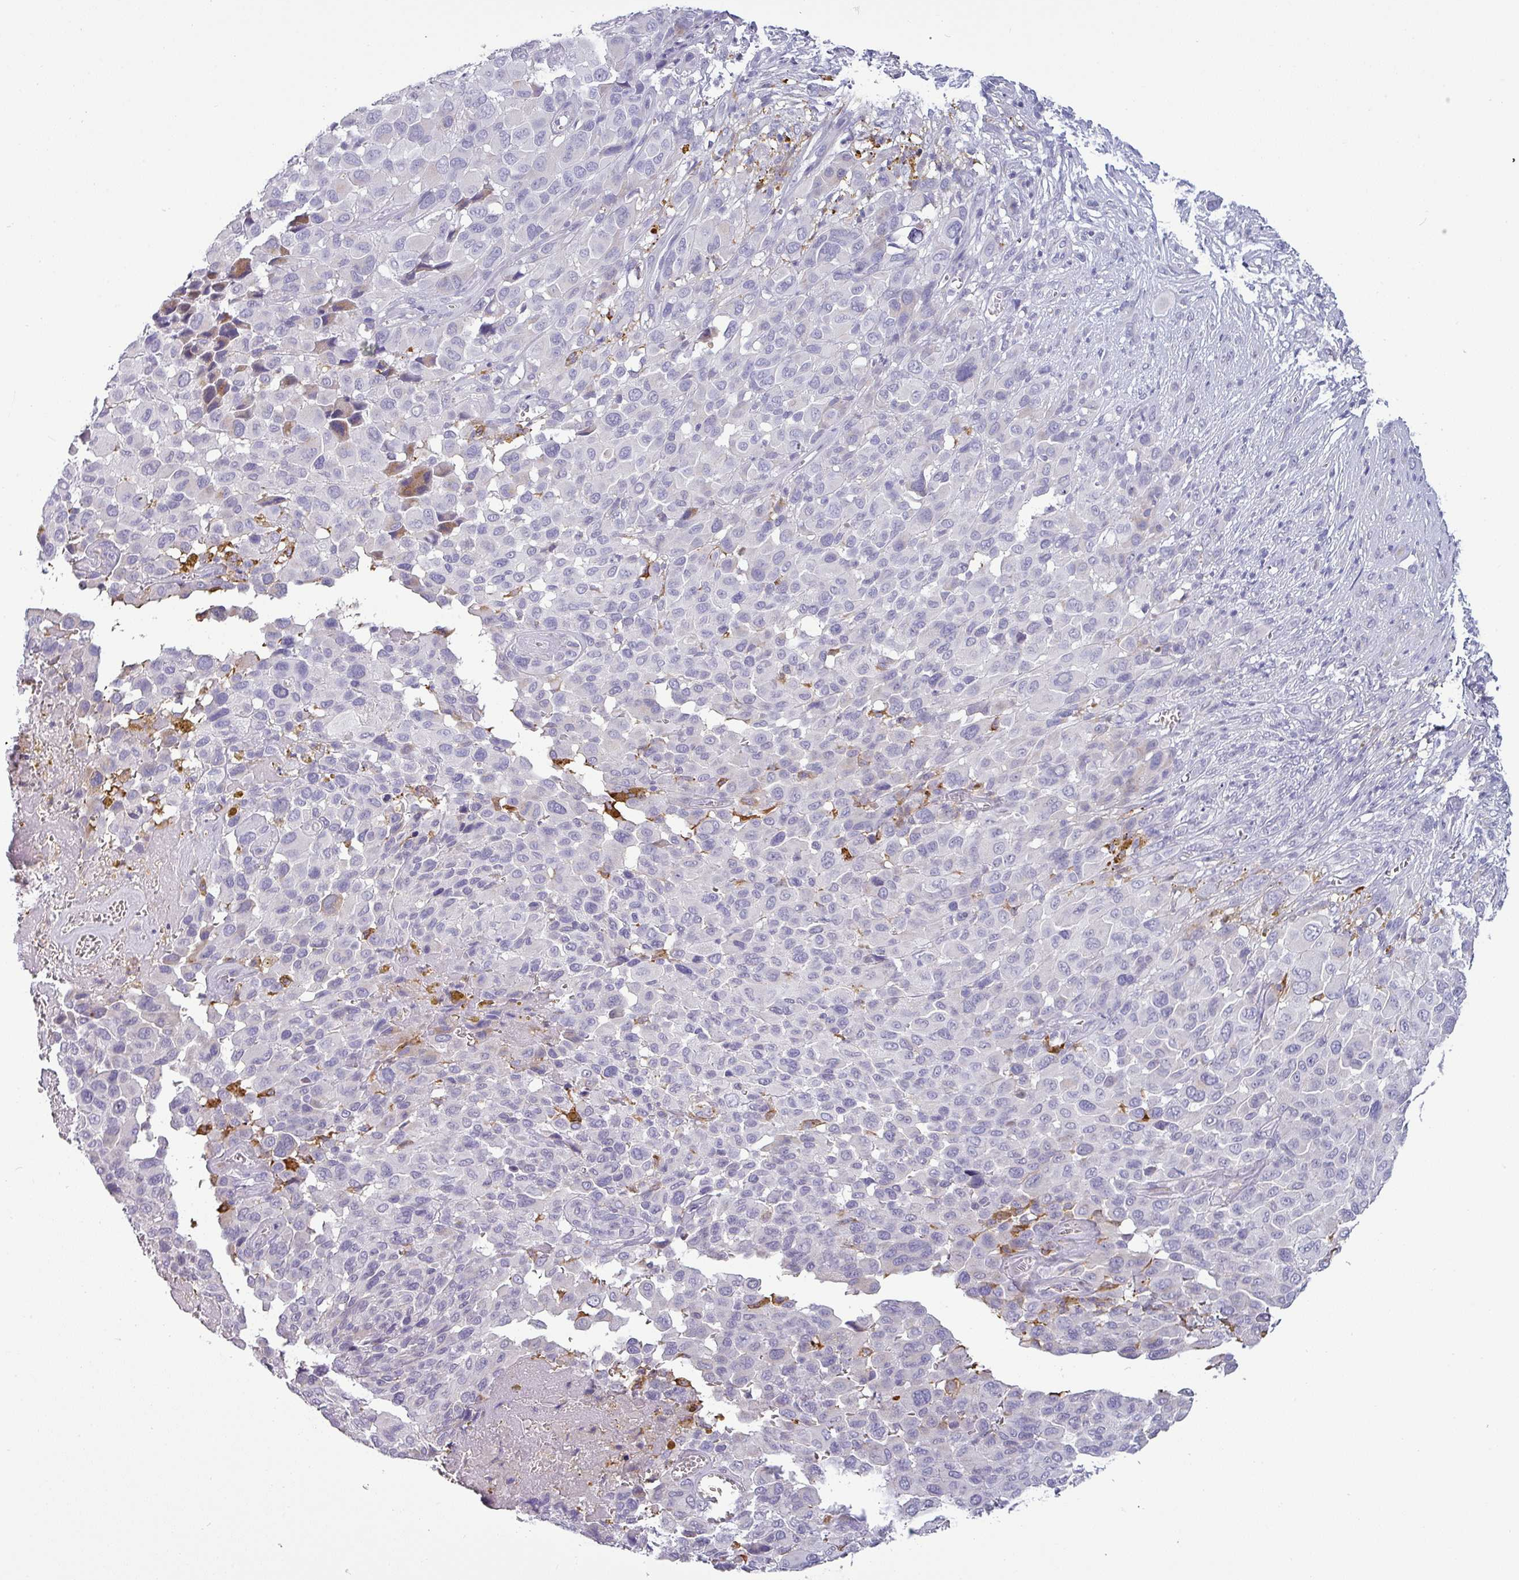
{"staining": {"intensity": "negative", "quantity": "none", "location": "none"}, "tissue": "melanoma", "cell_type": "Tumor cells", "image_type": "cancer", "snomed": [{"axis": "morphology", "description": "Malignant melanoma, NOS"}, {"axis": "topography", "description": "Skin of trunk"}], "caption": "High magnification brightfield microscopy of melanoma stained with DAB (brown) and counterstained with hematoxylin (blue): tumor cells show no significant expression. The staining was performed using DAB to visualize the protein expression in brown, while the nuclei were stained in blue with hematoxylin (Magnification: 20x).", "gene": "SLC26A9", "patient": {"sex": "male", "age": 71}}